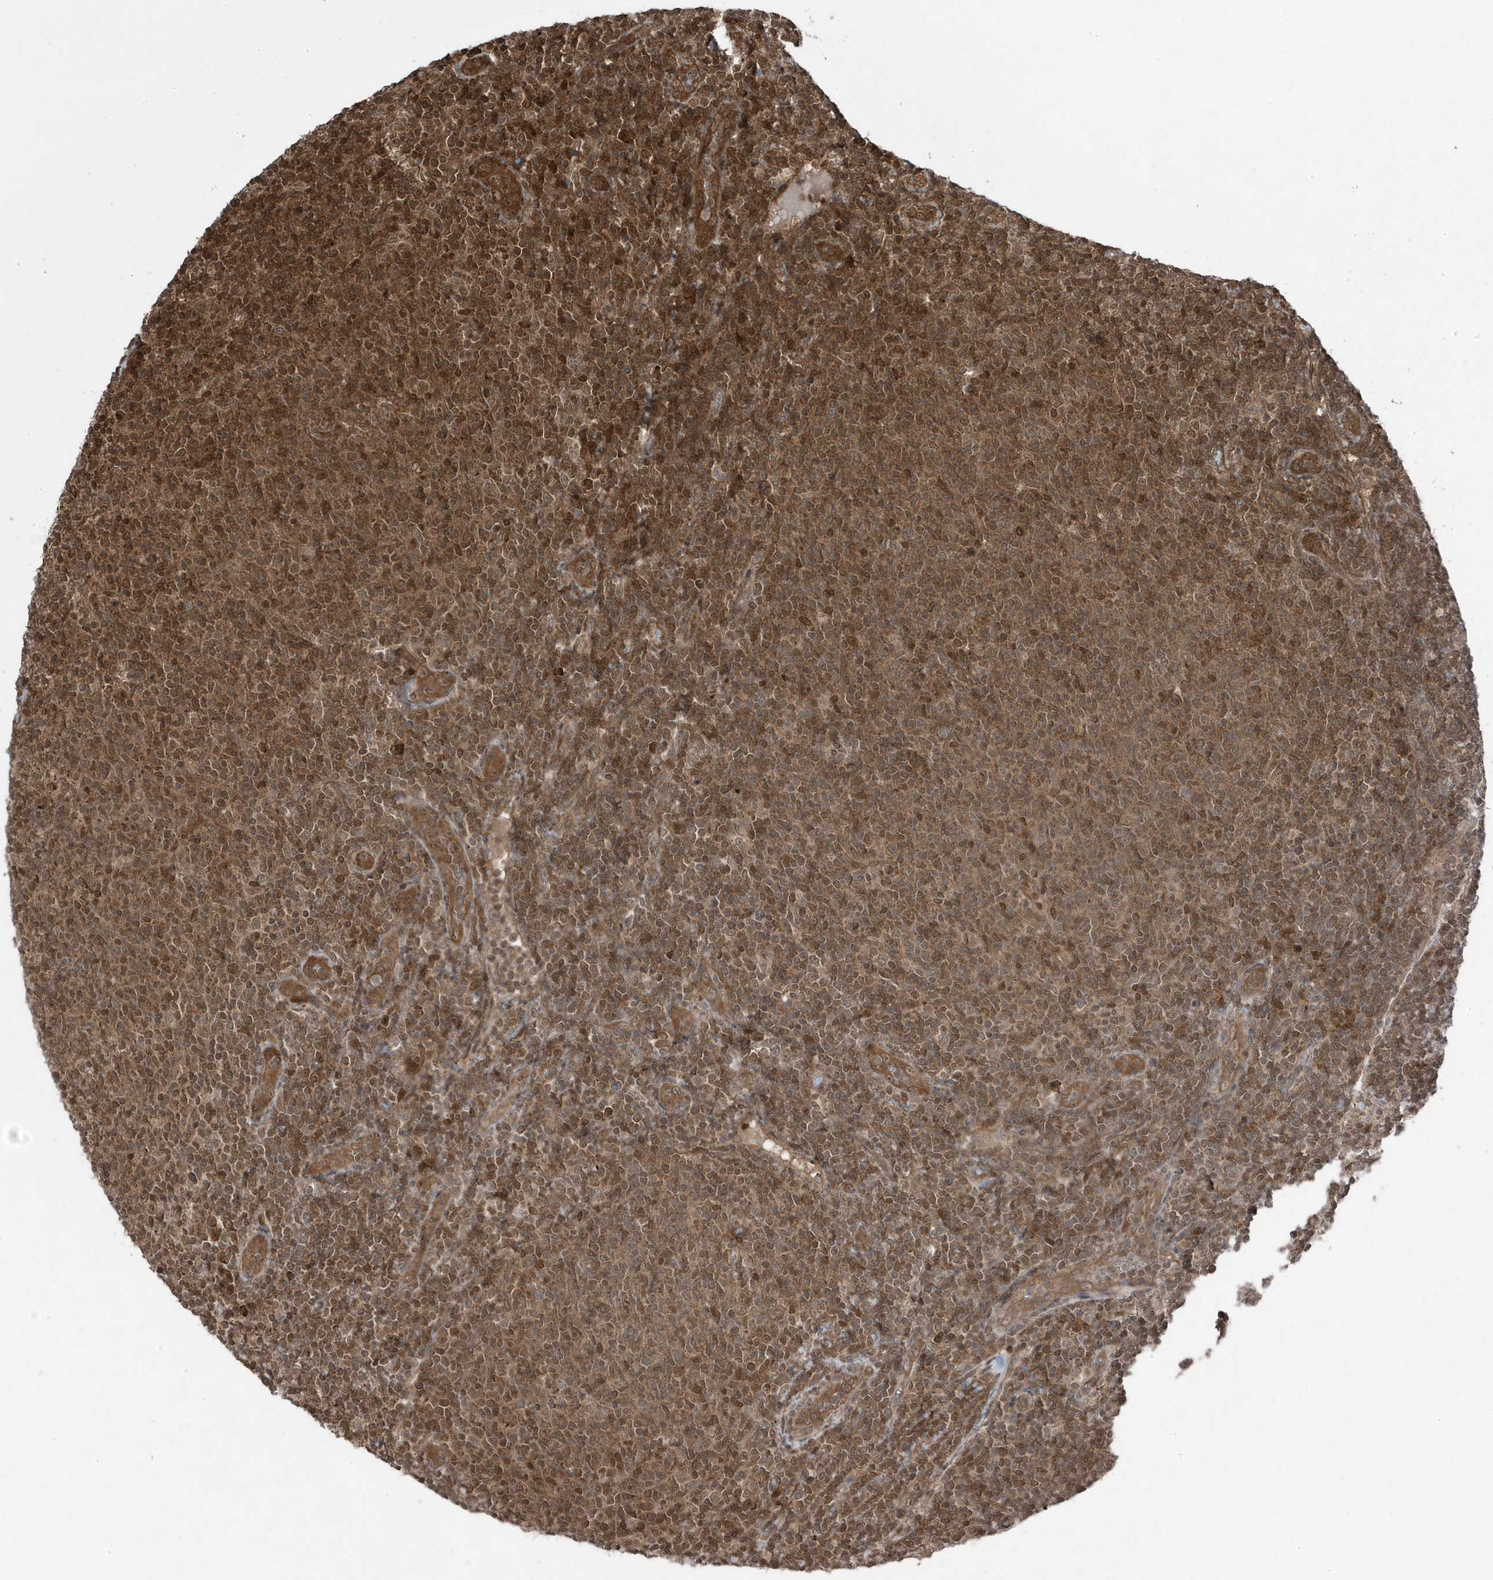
{"staining": {"intensity": "moderate", "quantity": ">75%", "location": "cytoplasmic/membranous,nuclear"}, "tissue": "lymphoma", "cell_type": "Tumor cells", "image_type": "cancer", "snomed": [{"axis": "morphology", "description": "Malignant lymphoma, non-Hodgkin's type, Low grade"}, {"axis": "topography", "description": "Lymph node"}], "caption": "IHC histopathology image of neoplastic tissue: human lymphoma stained using IHC displays medium levels of moderate protein expression localized specifically in the cytoplasmic/membranous and nuclear of tumor cells, appearing as a cytoplasmic/membranous and nuclear brown color.", "gene": "MAPK1IP1L", "patient": {"sex": "male", "age": 66}}